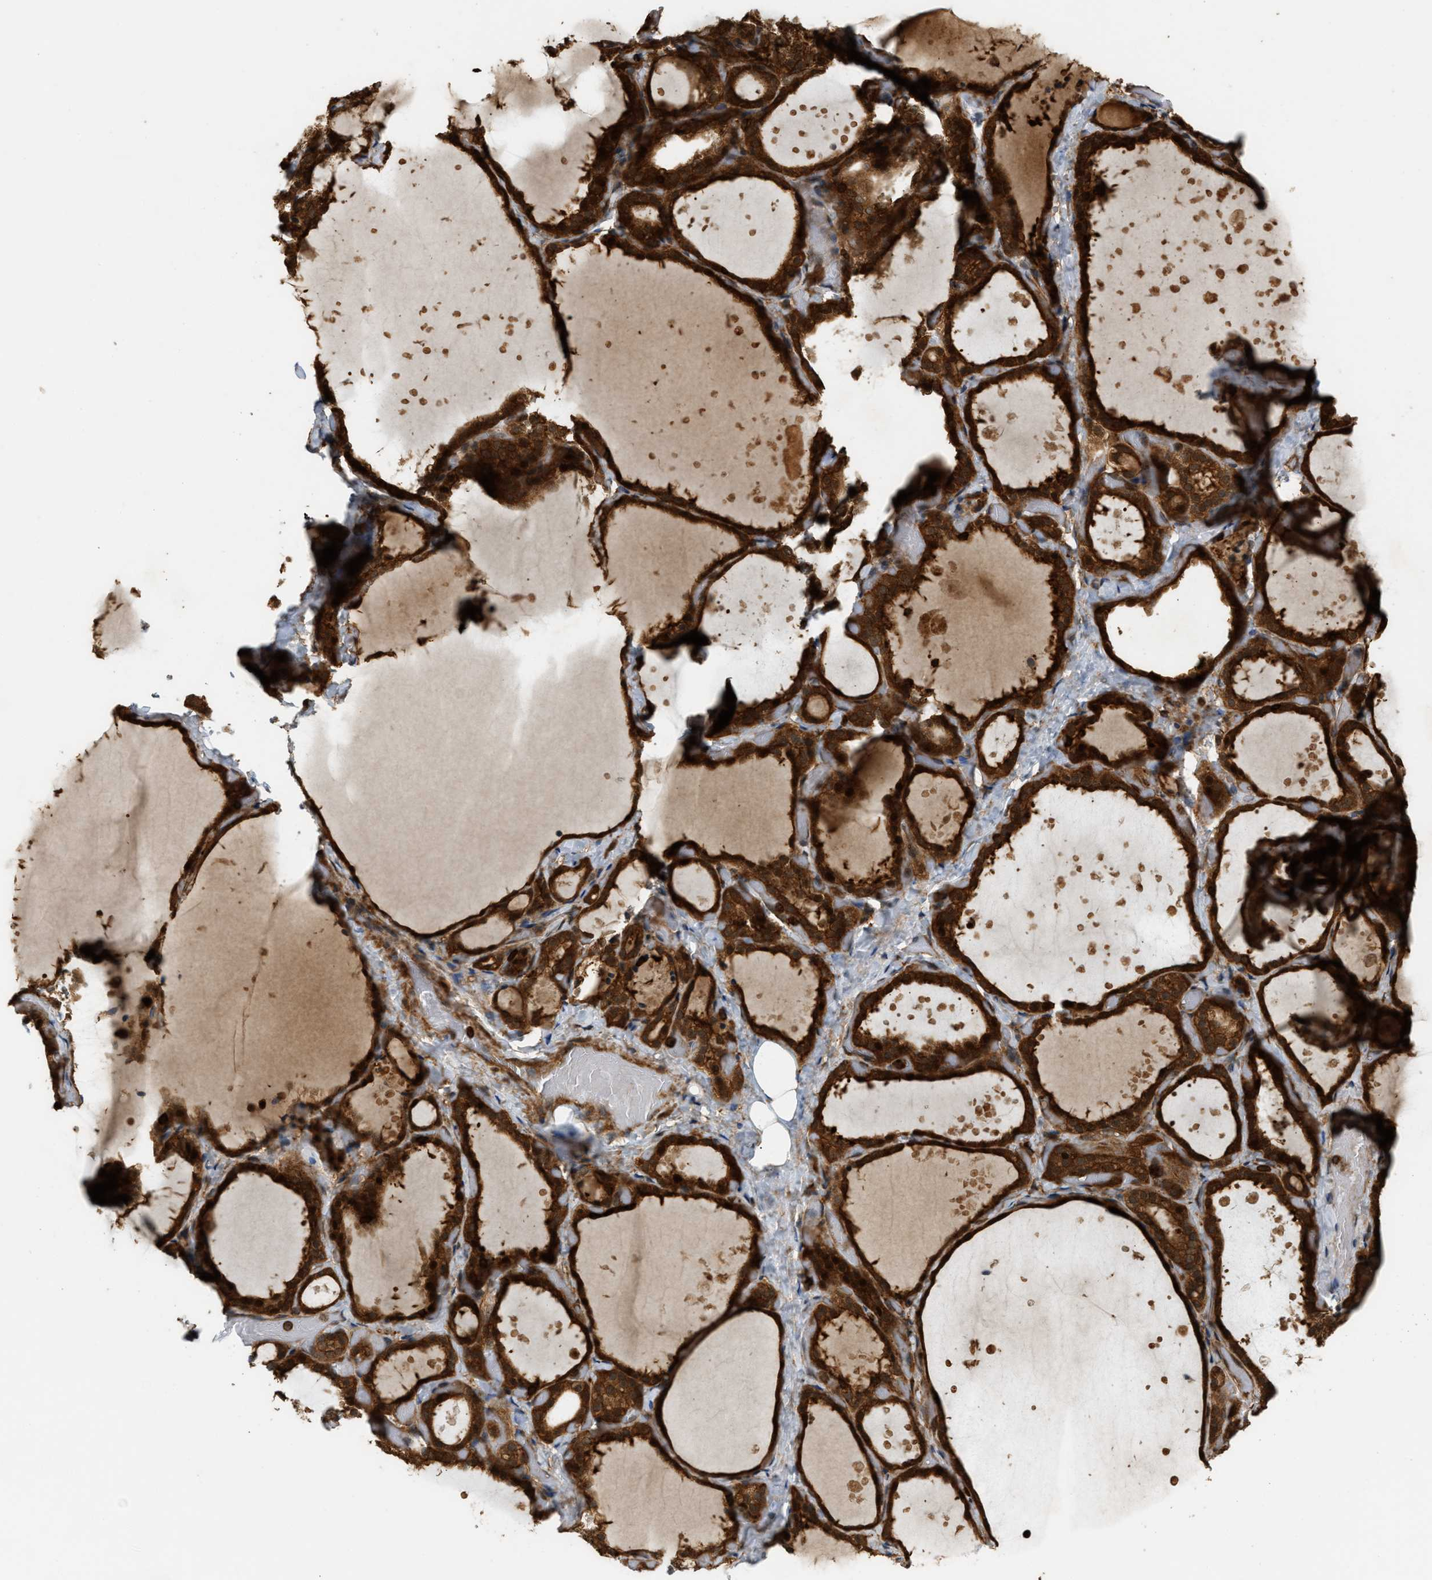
{"staining": {"intensity": "strong", "quantity": ">75%", "location": "cytoplasmic/membranous,nuclear"}, "tissue": "thyroid gland", "cell_type": "Glandular cells", "image_type": "normal", "snomed": [{"axis": "morphology", "description": "Normal tissue, NOS"}, {"axis": "topography", "description": "Thyroid gland"}], "caption": "Glandular cells demonstrate strong cytoplasmic/membranous,nuclear staining in about >75% of cells in benign thyroid gland. Using DAB (brown) and hematoxylin (blue) stains, captured at high magnification using brightfield microscopy.", "gene": "ENSG00000282218", "patient": {"sex": "female", "age": 44}}